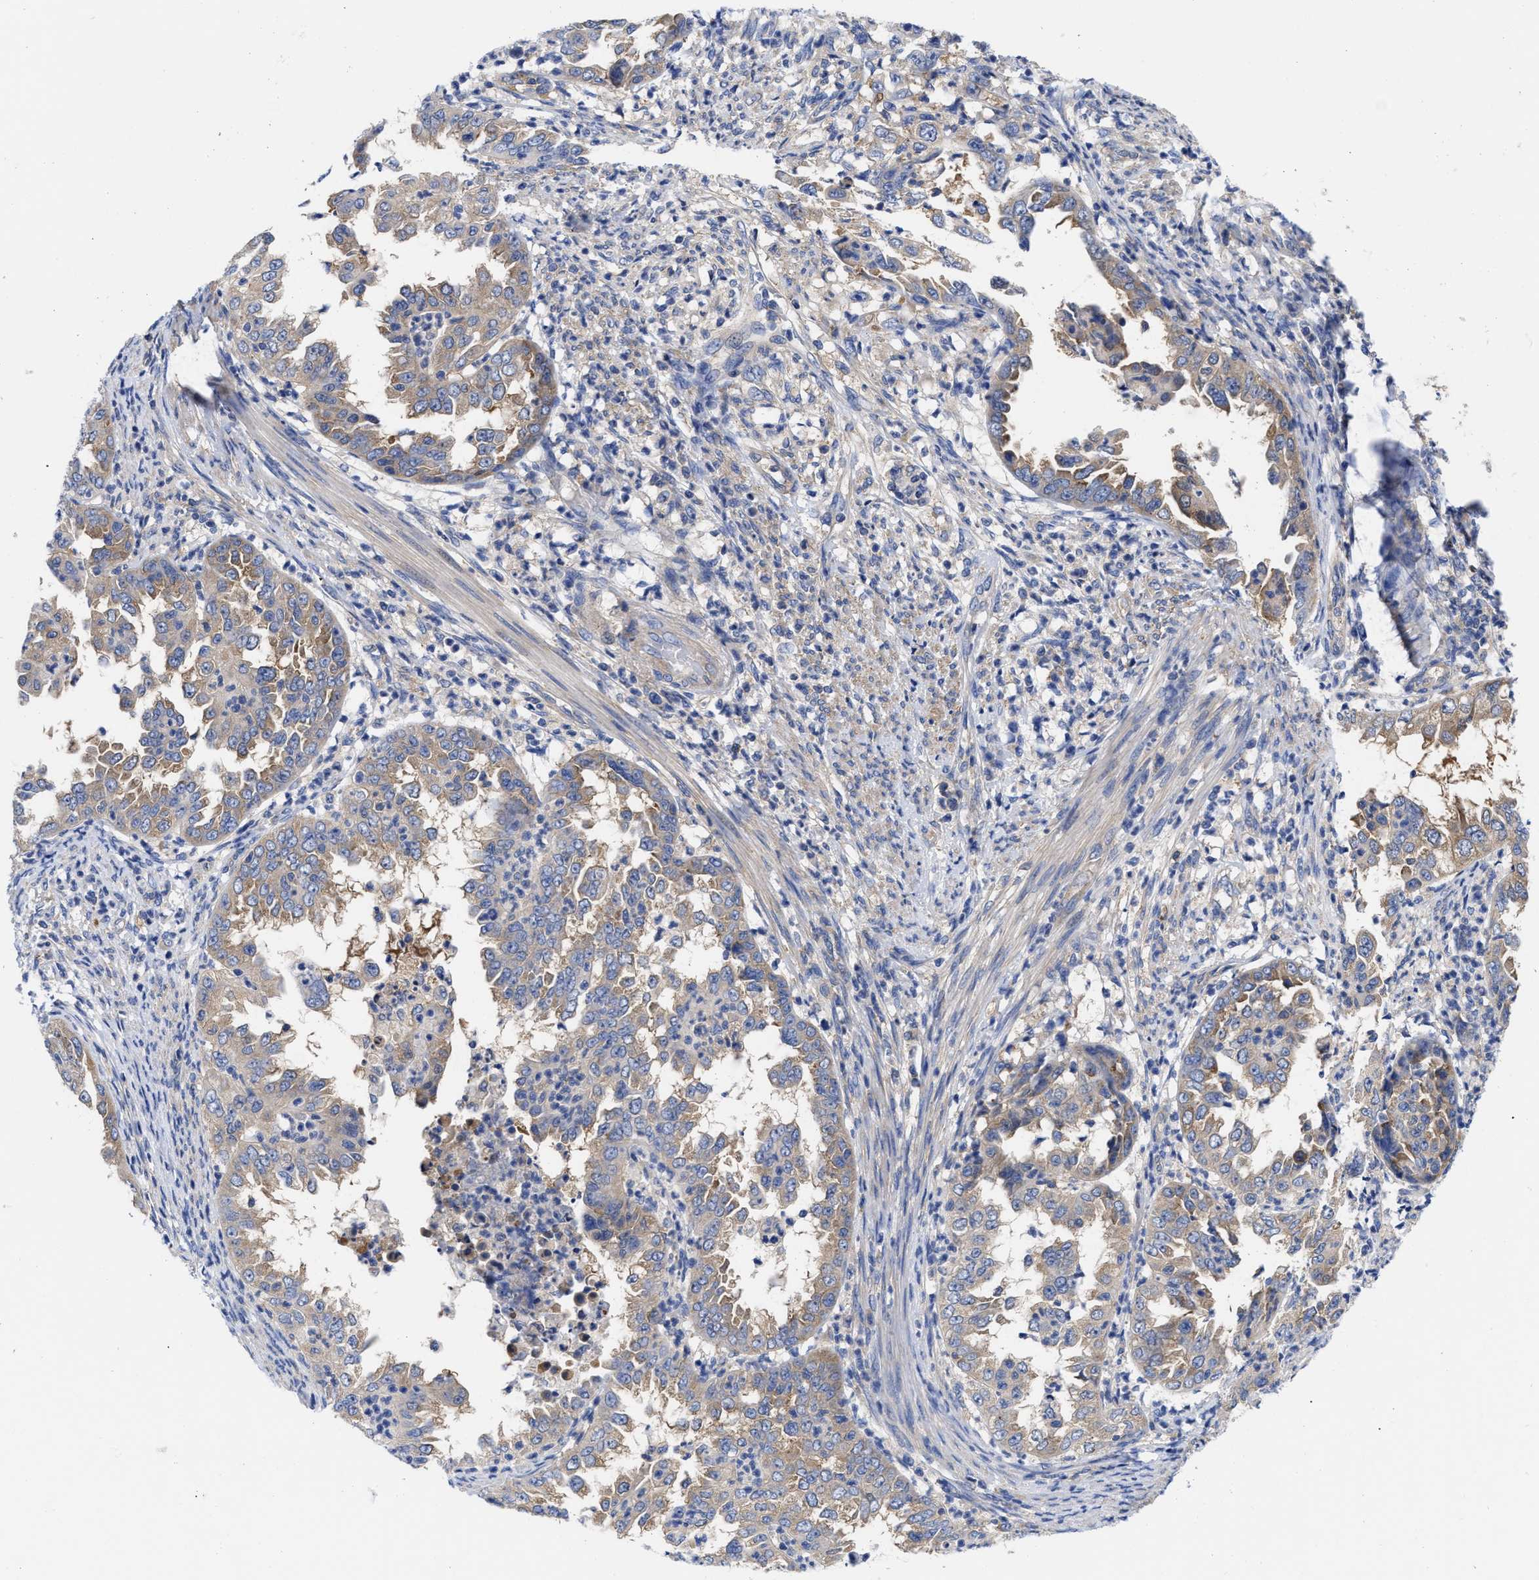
{"staining": {"intensity": "weak", "quantity": ">75%", "location": "cytoplasmic/membranous"}, "tissue": "endometrial cancer", "cell_type": "Tumor cells", "image_type": "cancer", "snomed": [{"axis": "morphology", "description": "Adenocarcinoma, NOS"}, {"axis": "topography", "description": "Endometrium"}], "caption": "This image reveals IHC staining of human endometrial cancer, with low weak cytoplasmic/membranous staining in about >75% of tumor cells.", "gene": "RBKS", "patient": {"sex": "female", "age": 85}}